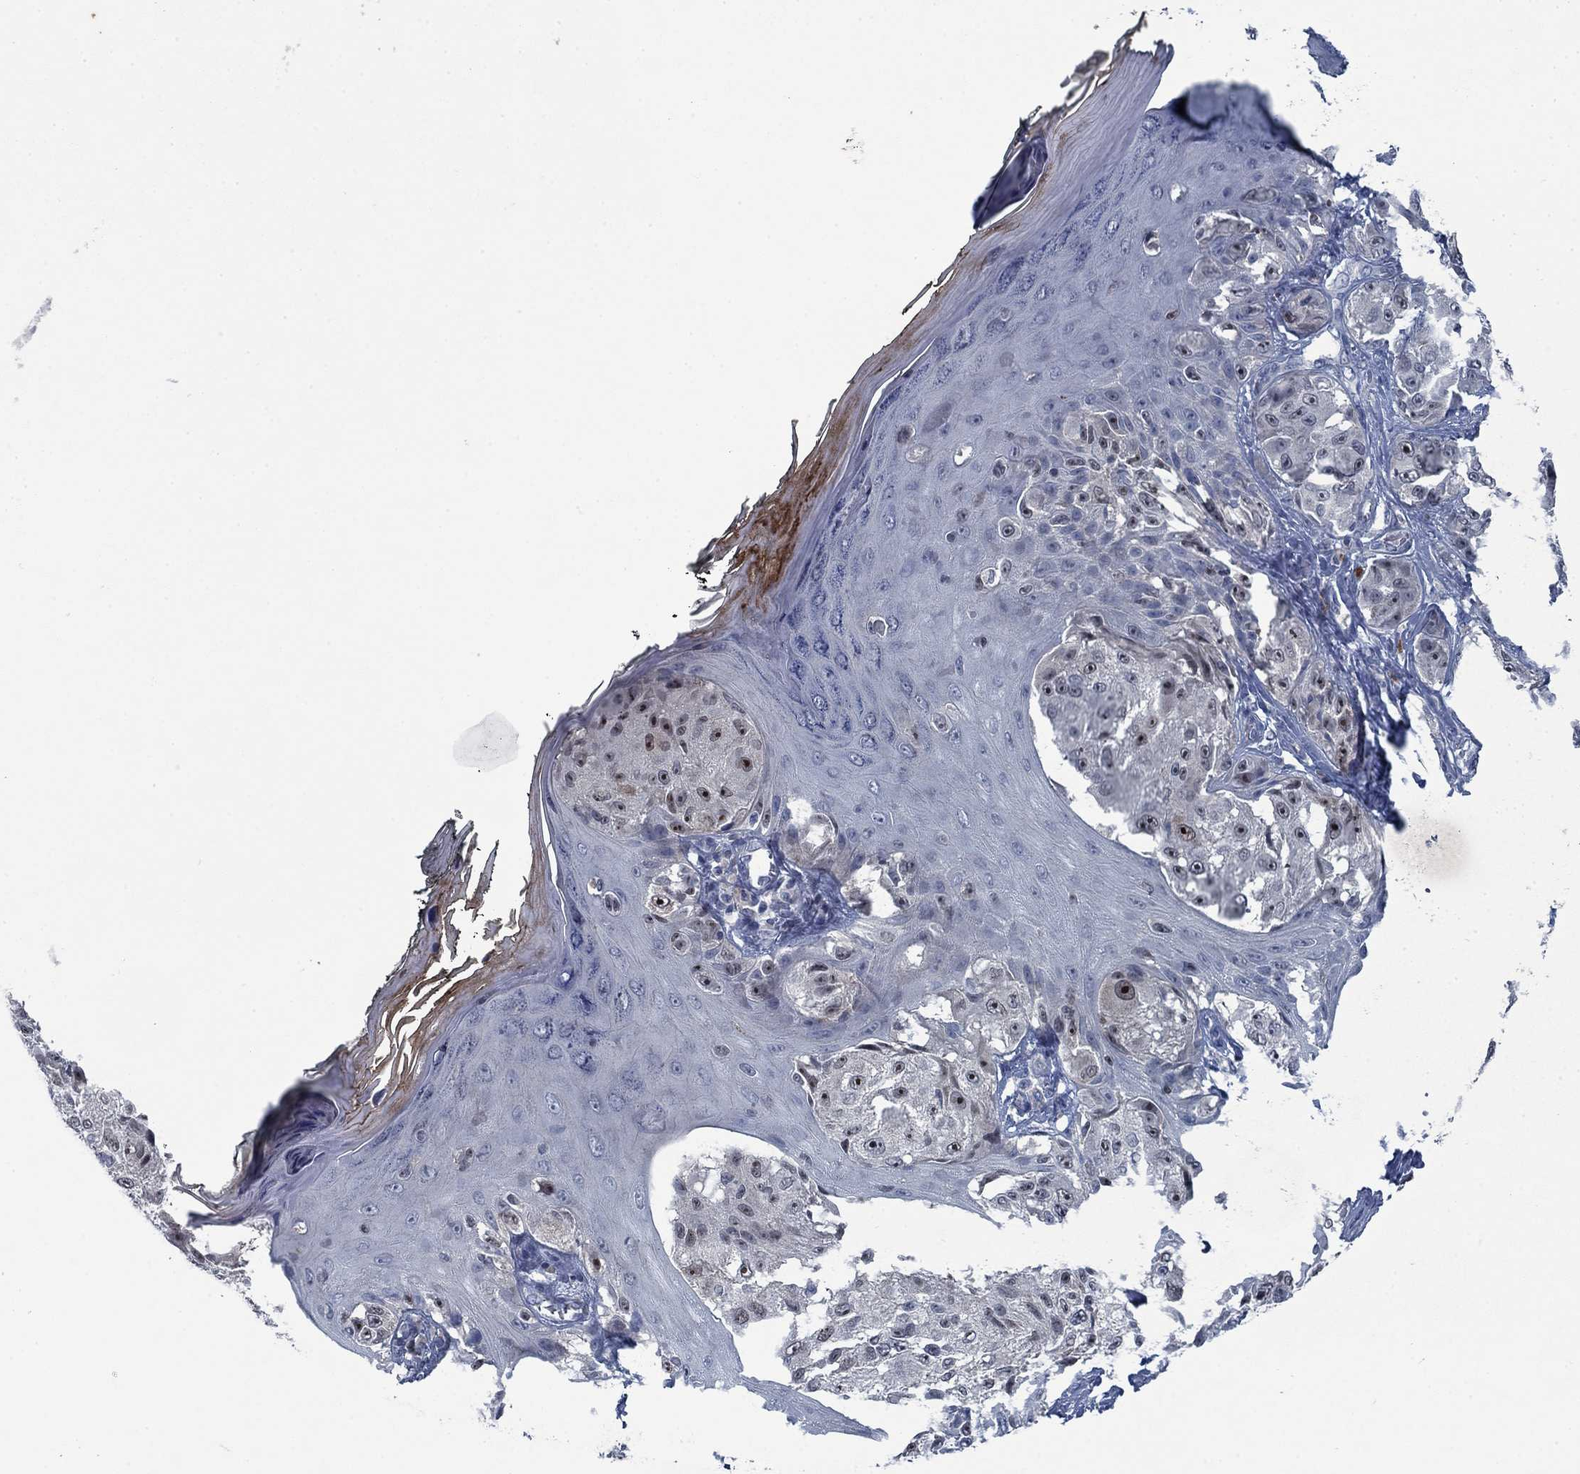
{"staining": {"intensity": "negative", "quantity": "none", "location": "none"}, "tissue": "melanoma", "cell_type": "Tumor cells", "image_type": "cancer", "snomed": [{"axis": "morphology", "description": "Malignant melanoma, NOS"}, {"axis": "topography", "description": "Skin"}], "caption": "A high-resolution photomicrograph shows immunohistochemistry (IHC) staining of malignant melanoma, which displays no significant positivity in tumor cells.", "gene": "PNMA8A", "patient": {"sex": "male", "age": 61}}